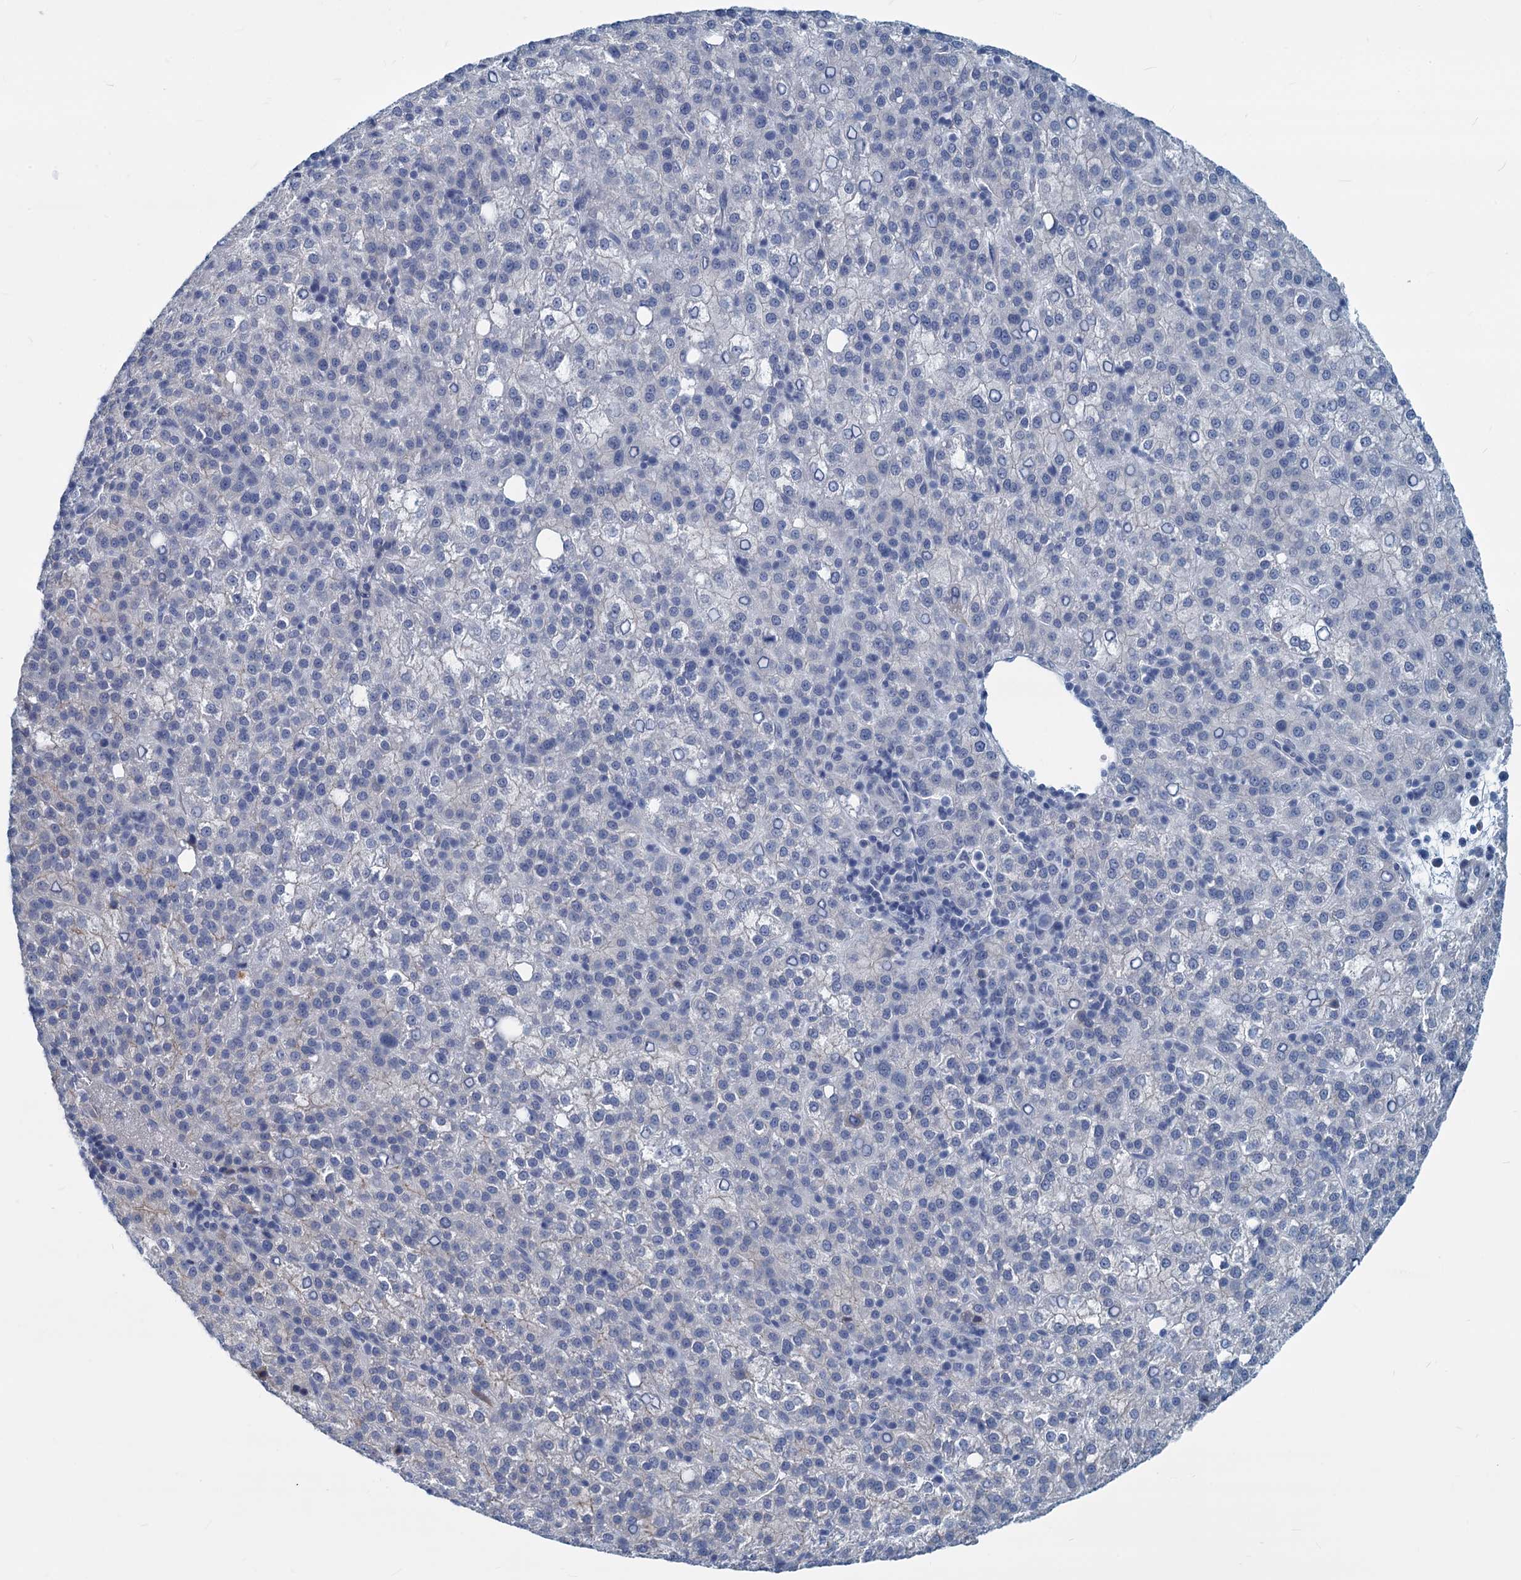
{"staining": {"intensity": "negative", "quantity": "none", "location": "none"}, "tissue": "liver cancer", "cell_type": "Tumor cells", "image_type": "cancer", "snomed": [{"axis": "morphology", "description": "Carcinoma, Hepatocellular, NOS"}, {"axis": "topography", "description": "Liver"}], "caption": "High power microscopy image of an immunohistochemistry histopathology image of liver cancer, revealing no significant staining in tumor cells. (IHC, brightfield microscopy, high magnification).", "gene": "GSTM3", "patient": {"sex": "female", "age": 58}}